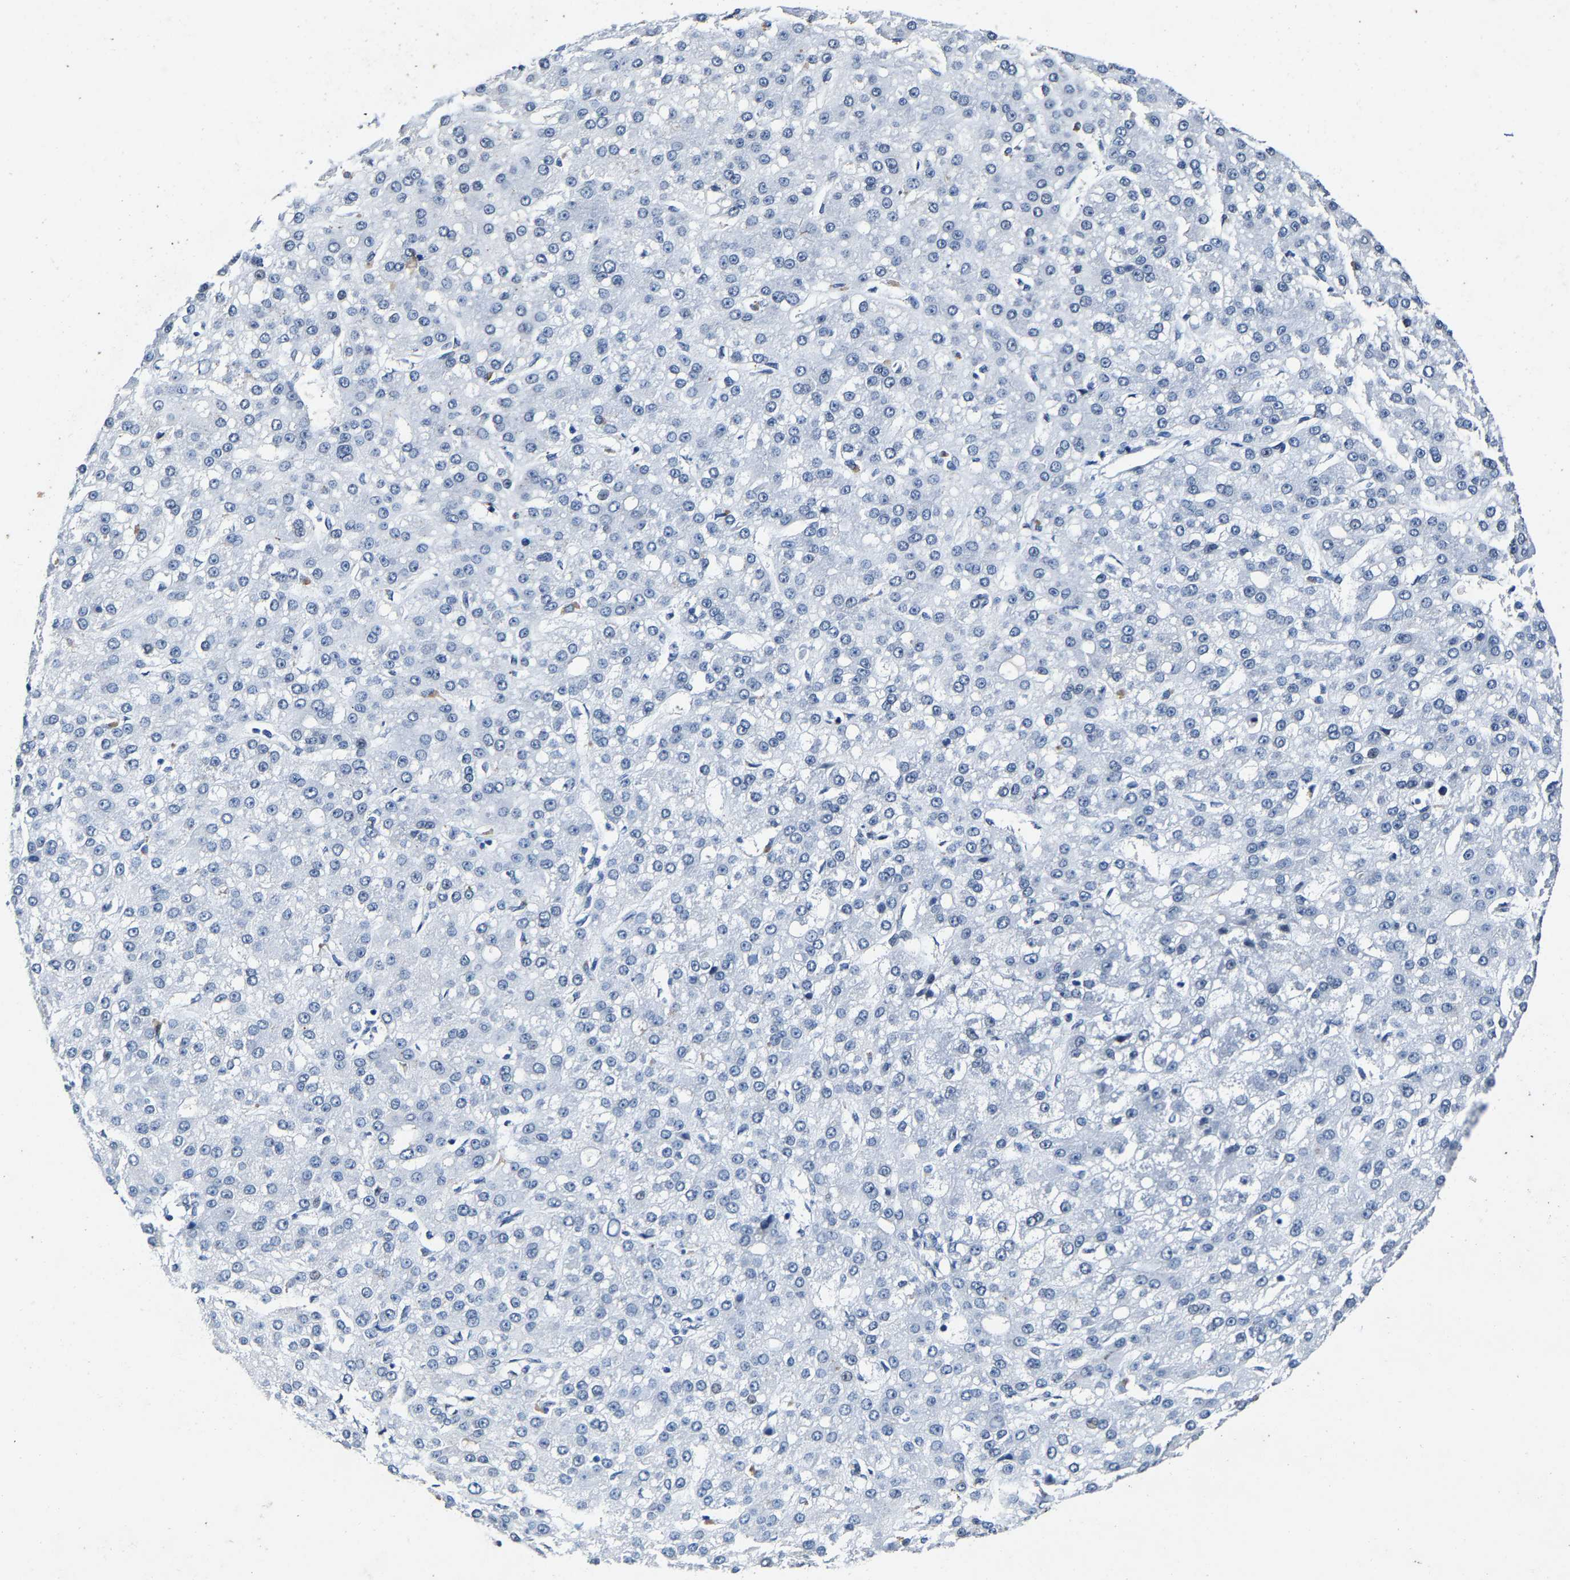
{"staining": {"intensity": "negative", "quantity": "none", "location": "none"}, "tissue": "liver cancer", "cell_type": "Tumor cells", "image_type": "cancer", "snomed": [{"axis": "morphology", "description": "Carcinoma, Hepatocellular, NOS"}, {"axis": "topography", "description": "Liver"}], "caption": "Immunohistochemistry of hepatocellular carcinoma (liver) demonstrates no expression in tumor cells.", "gene": "UBN2", "patient": {"sex": "male", "age": 67}}